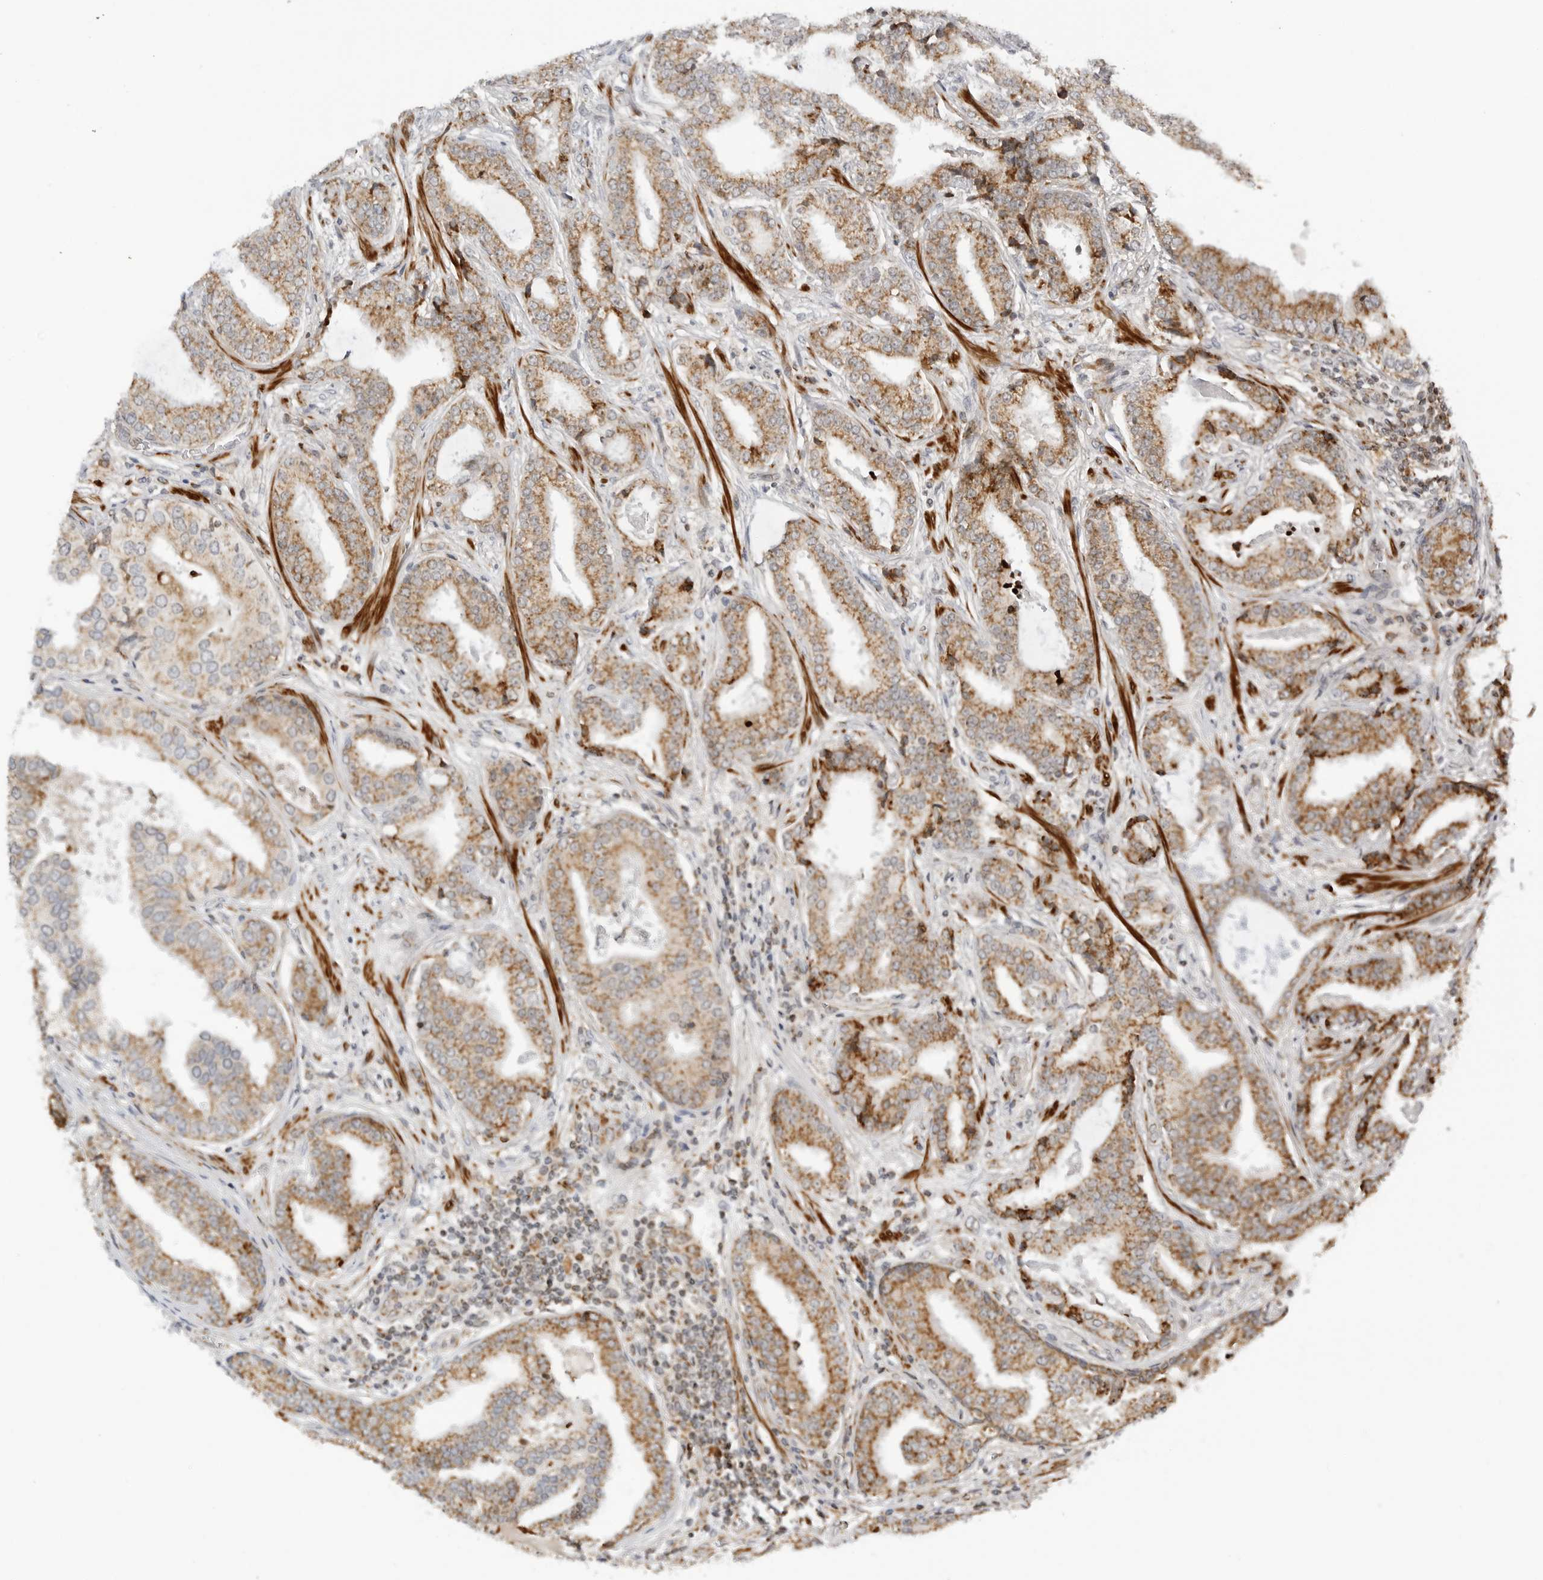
{"staining": {"intensity": "moderate", "quantity": ">75%", "location": "cytoplasmic/membranous"}, "tissue": "prostate cancer", "cell_type": "Tumor cells", "image_type": "cancer", "snomed": [{"axis": "morphology", "description": "Adenocarcinoma, Low grade"}, {"axis": "topography", "description": "Prostate"}], "caption": "Prostate cancer stained for a protein exhibits moderate cytoplasmic/membranous positivity in tumor cells.", "gene": "PEX2", "patient": {"sex": "male", "age": 67}}